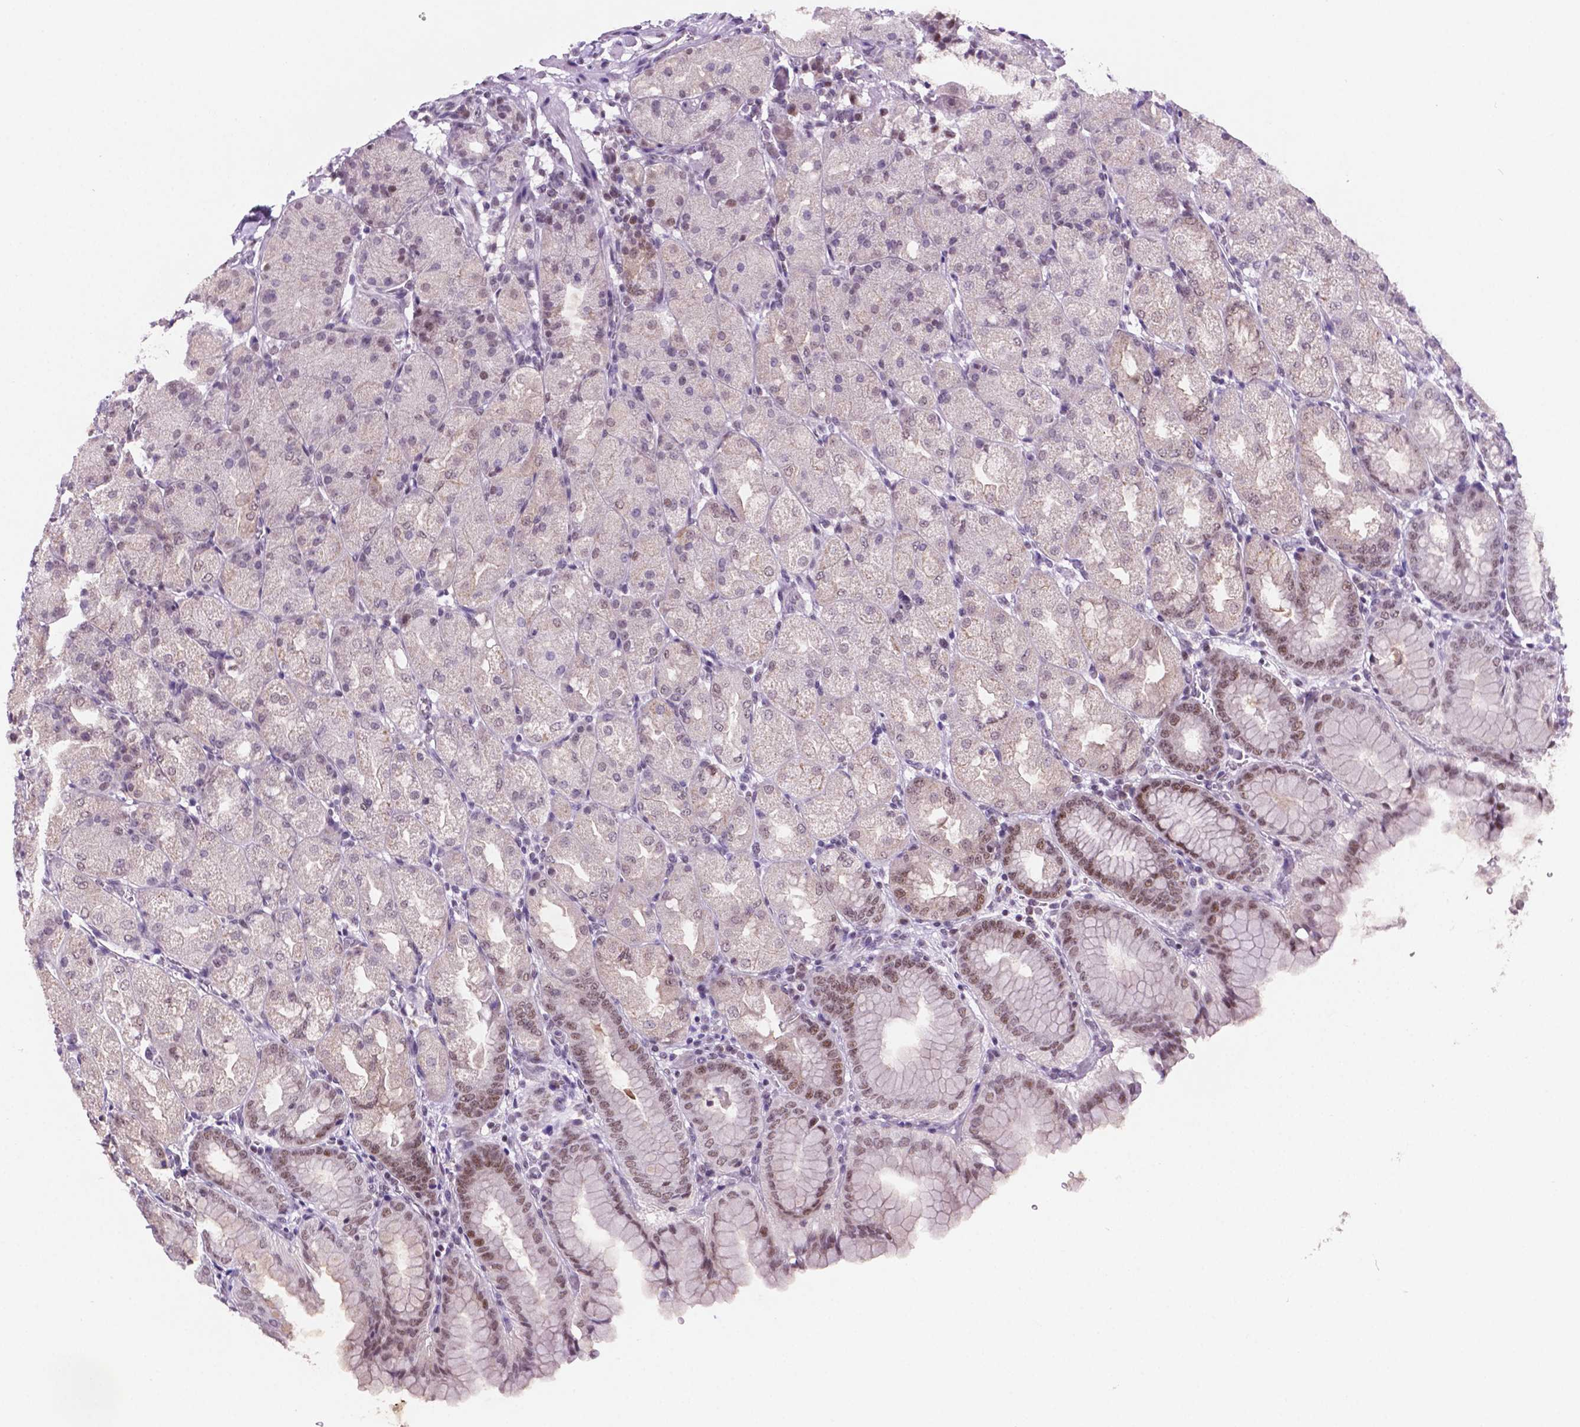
{"staining": {"intensity": "moderate", "quantity": "<25%", "location": "nuclear"}, "tissue": "stomach", "cell_type": "Glandular cells", "image_type": "normal", "snomed": [{"axis": "morphology", "description": "Normal tissue, NOS"}, {"axis": "topography", "description": "Stomach, upper"}, {"axis": "topography", "description": "Stomach"}, {"axis": "topography", "description": "Stomach, lower"}], "caption": "Immunohistochemical staining of unremarkable human stomach demonstrates low levels of moderate nuclear expression in approximately <25% of glandular cells.", "gene": "NCOR1", "patient": {"sex": "male", "age": 62}}